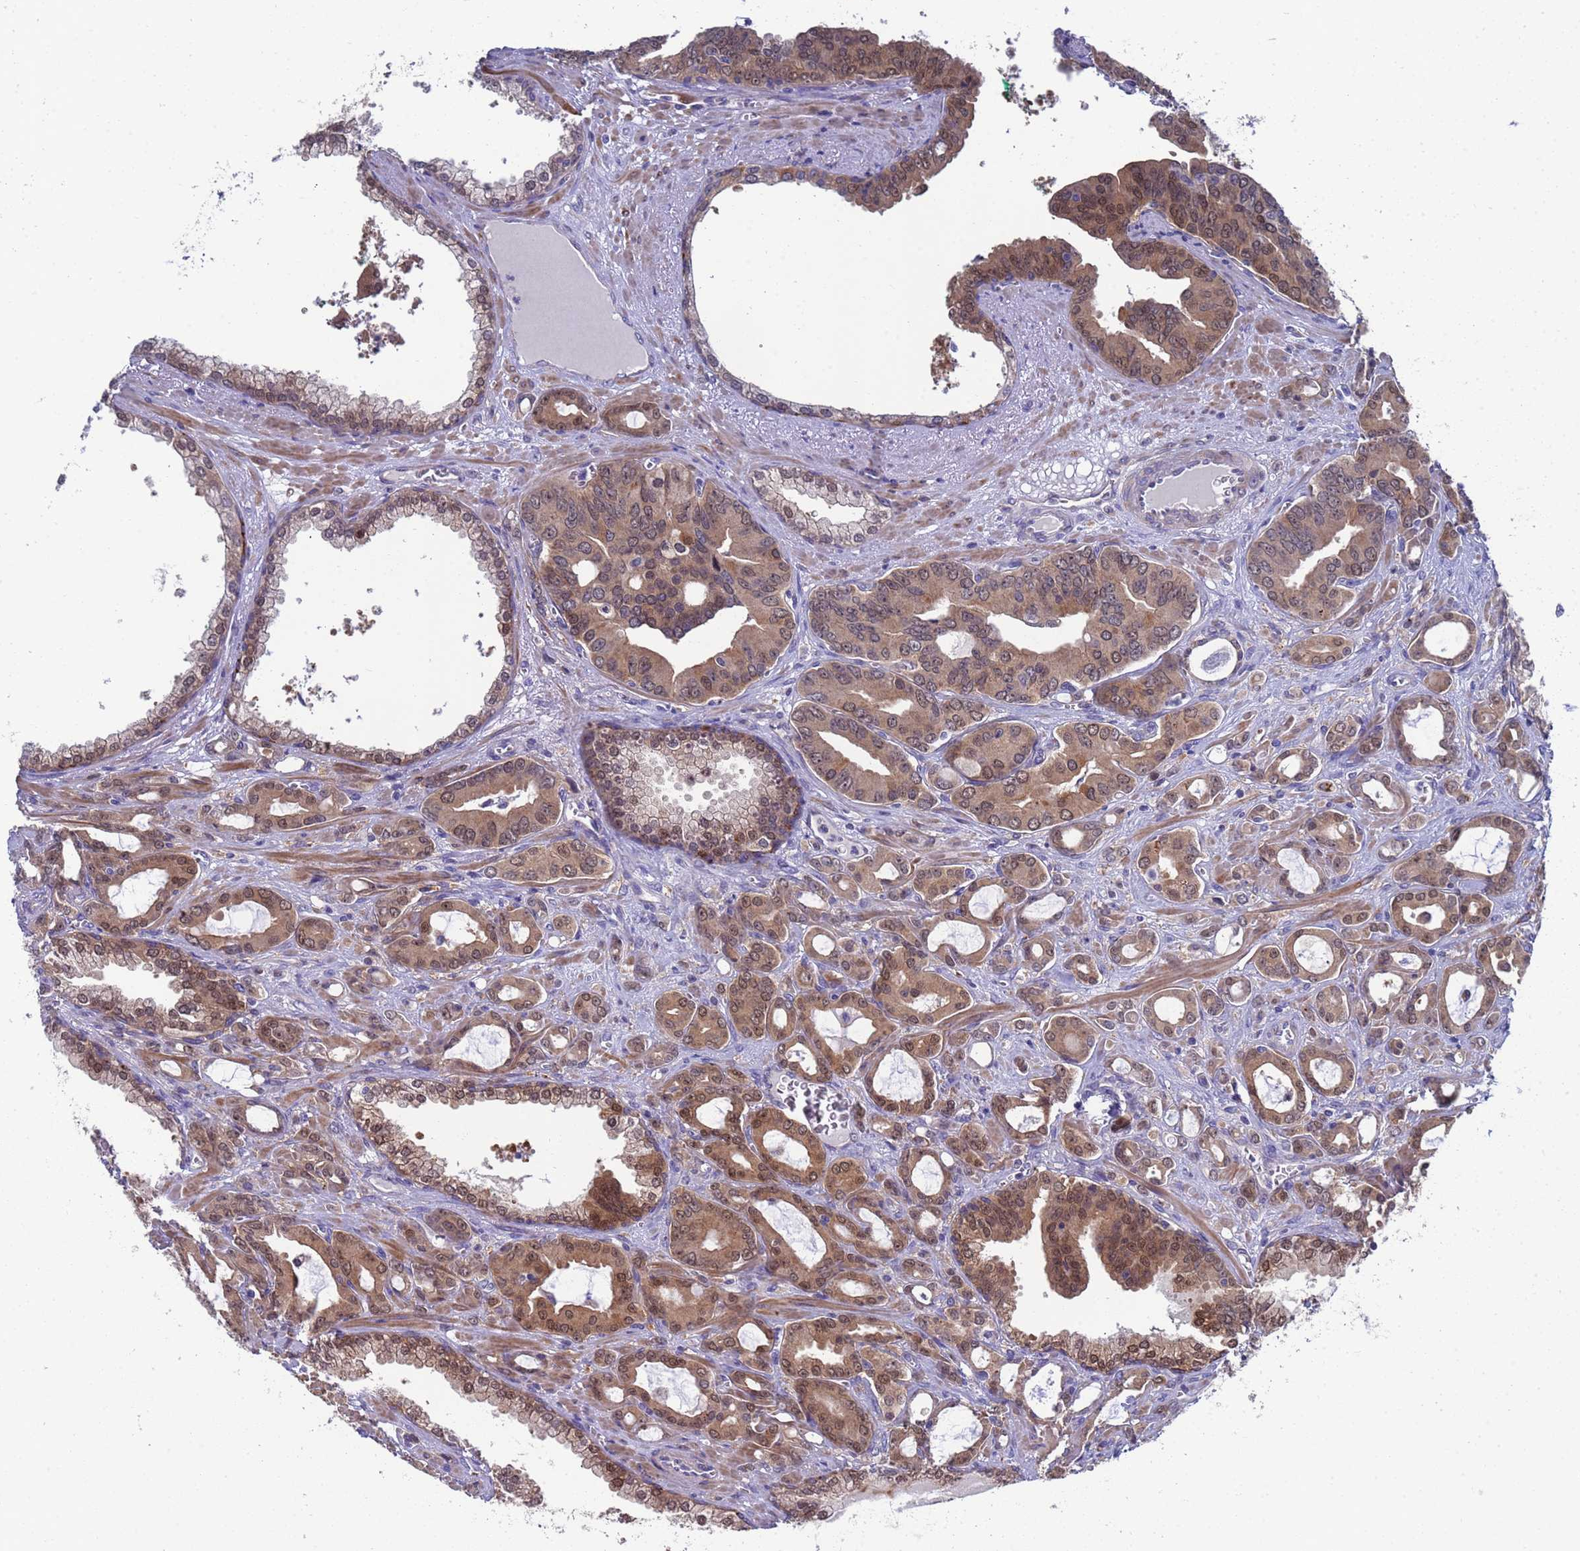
{"staining": {"intensity": "moderate", "quantity": ">75%", "location": "cytoplasmic/membranous,nuclear"}, "tissue": "prostate cancer", "cell_type": "Tumor cells", "image_type": "cancer", "snomed": [{"axis": "morphology", "description": "Adenocarcinoma, High grade"}, {"axis": "topography", "description": "Prostate"}], "caption": "The immunohistochemical stain labels moderate cytoplasmic/membranous and nuclear positivity in tumor cells of prostate high-grade adenocarcinoma tissue.", "gene": "ENOSF1", "patient": {"sex": "male", "age": 72}}